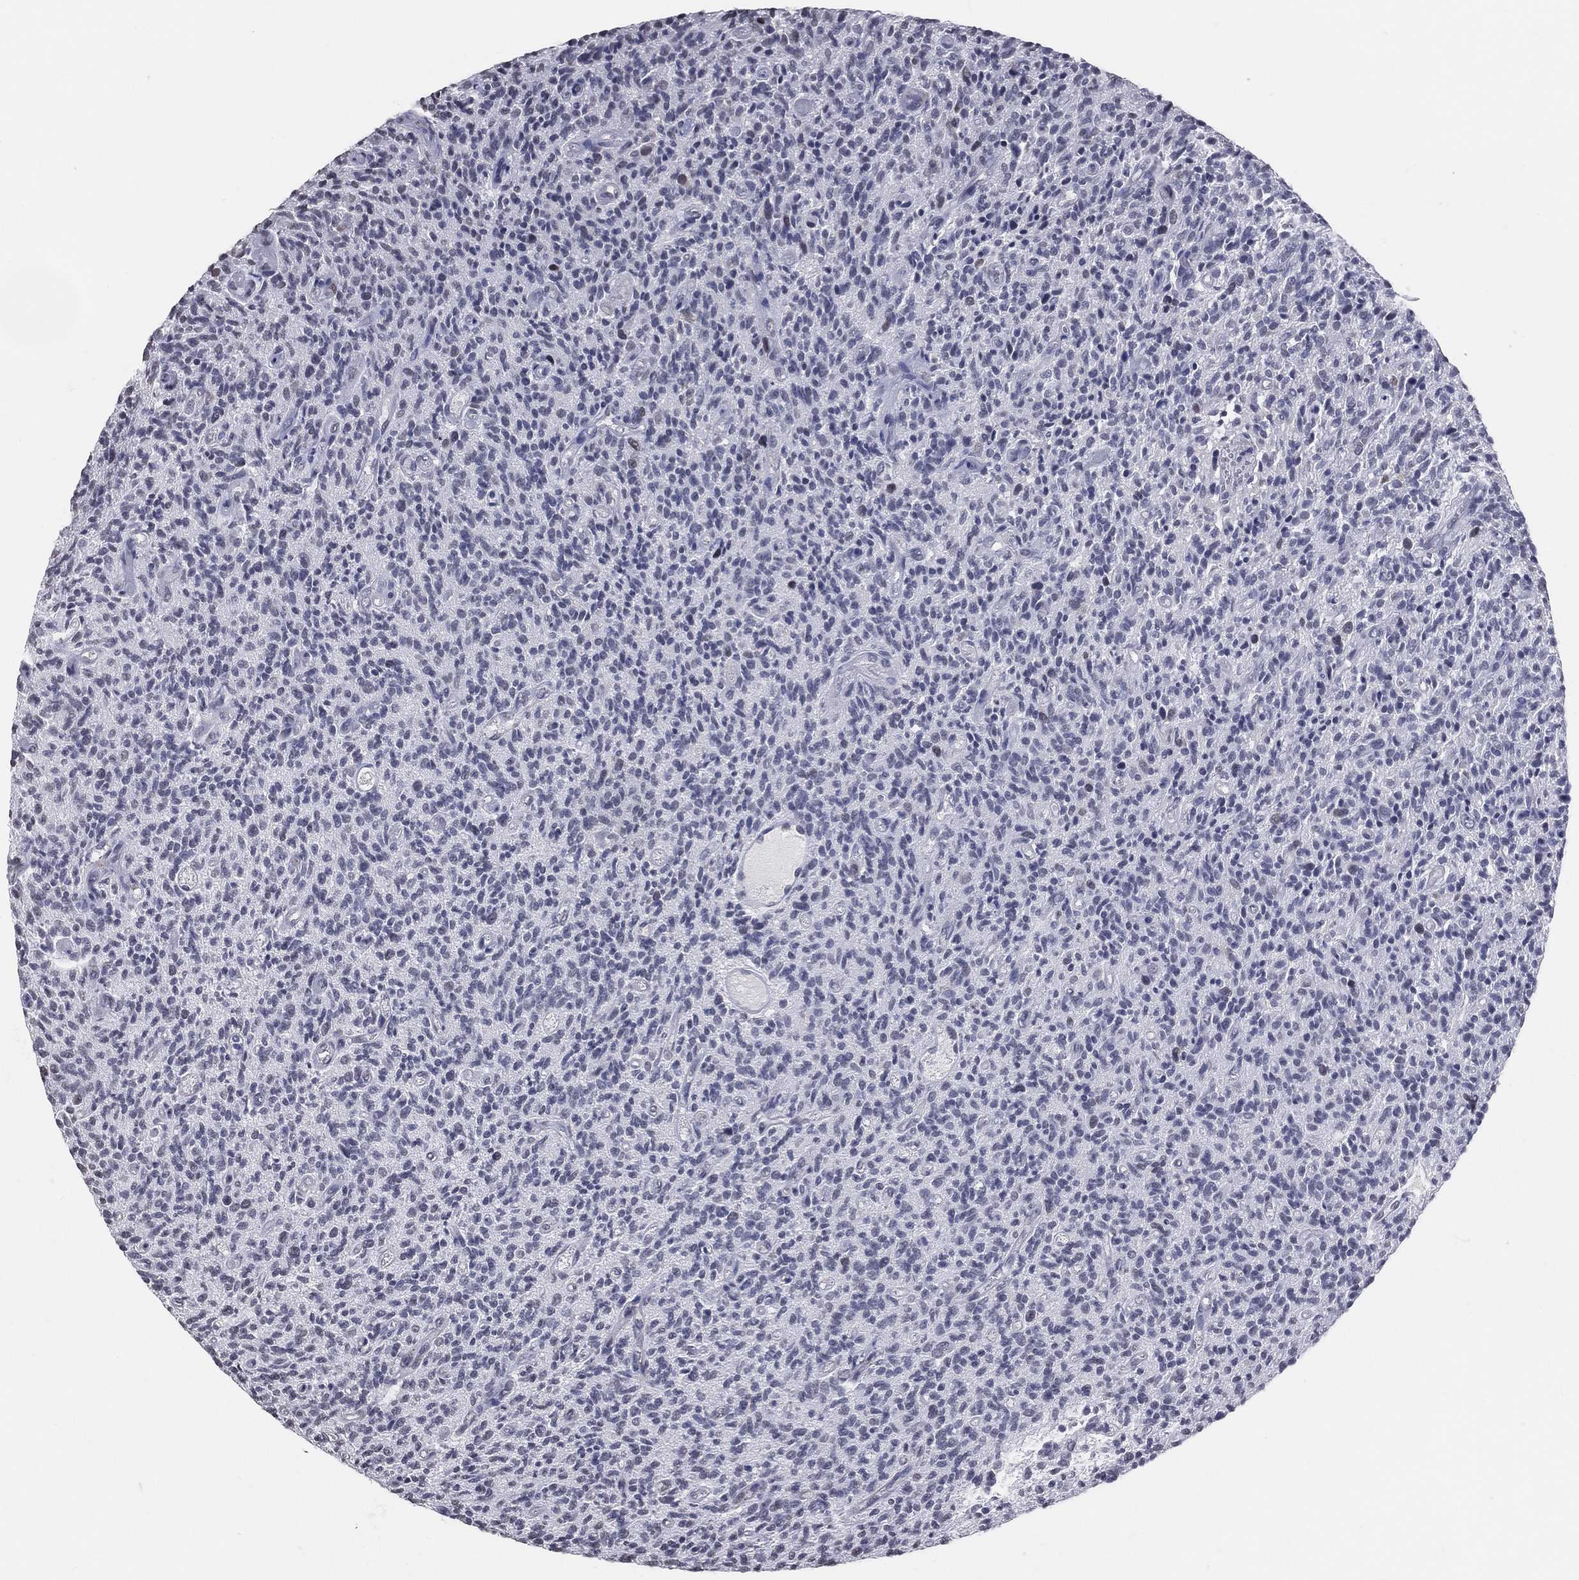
{"staining": {"intensity": "strong", "quantity": "25%-75%", "location": "nuclear"}, "tissue": "glioma", "cell_type": "Tumor cells", "image_type": "cancer", "snomed": [{"axis": "morphology", "description": "Glioma, malignant, High grade"}, {"axis": "topography", "description": "Brain"}], "caption": "A high amount of strong nuclear expression is present in about 25%-75% of tumor cells in malignant glioma (high-grade) tissue. The protein is shown in brown color, while the nuclei are stained blue.", "gene": "CDK7", "patient": {"sex": "male", "age": 64}}